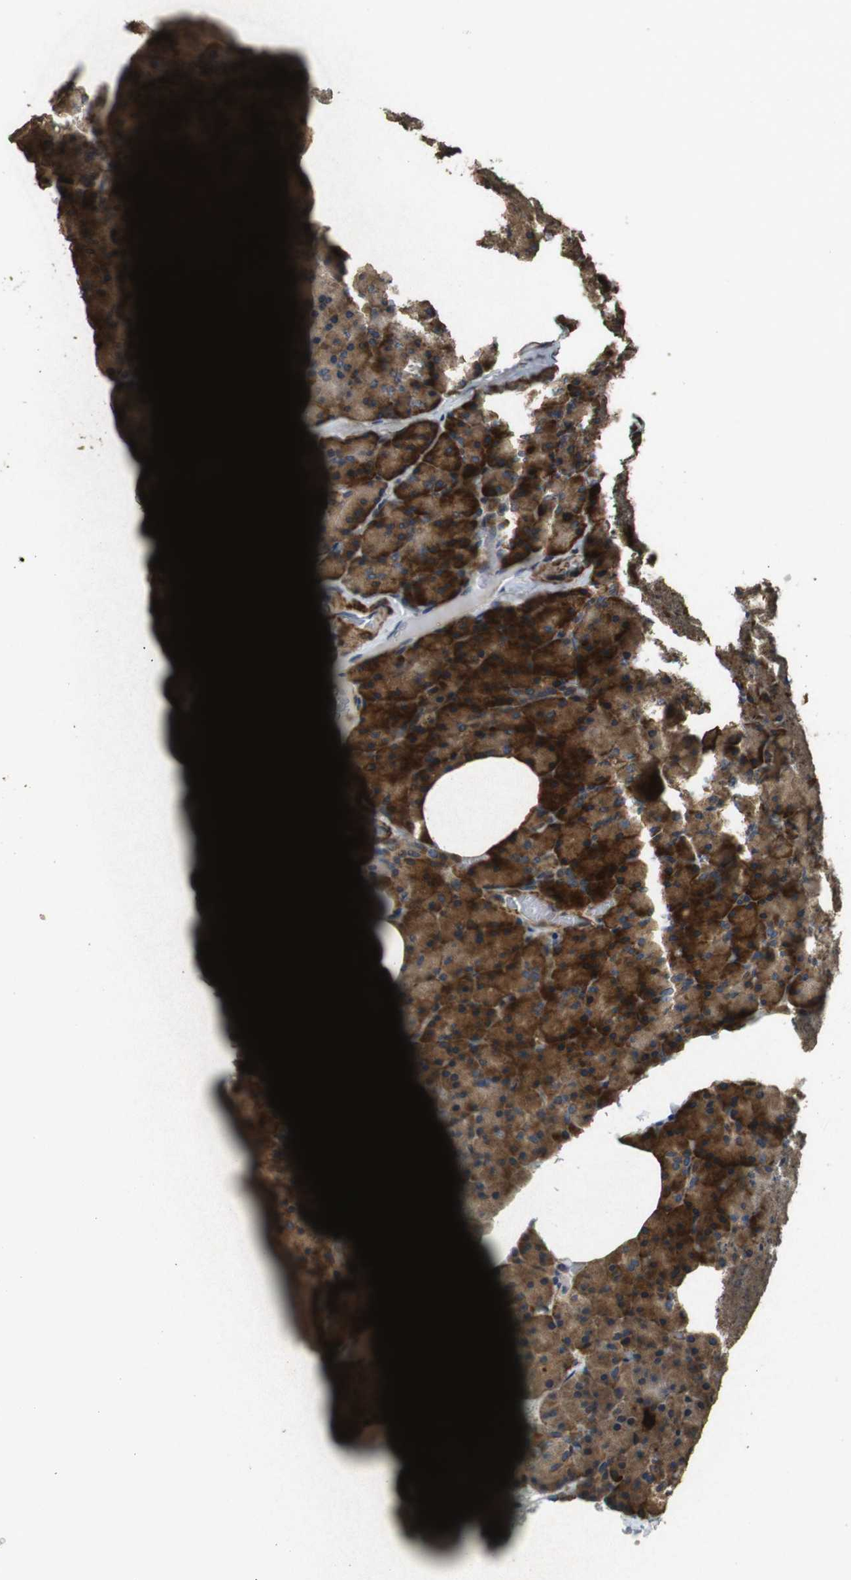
{"staining": {"intensity": "strong", "quantity": ">75%", "location": "cytoplasmic/membranous"}, "tissue": "pancreas", "cell_type": "Exocrine glandular cells", "image_type": "normal", "snomed": [{"axis": "morphology", "description": "Normal tissue, NOS"}, {"axis": "topography", "description": "Pancreas"}], "caption": "IHC (DAB) staining of normal pancreas exhibits strong cytoplasmic/membranous protein positivity in approximately >75% of exocrine glandular cells. (brown staining indicates protein expression, while blue staining denotes nuclei).", "gene": "BNIP3", "patient": {"sex": "female", "age": 35}}